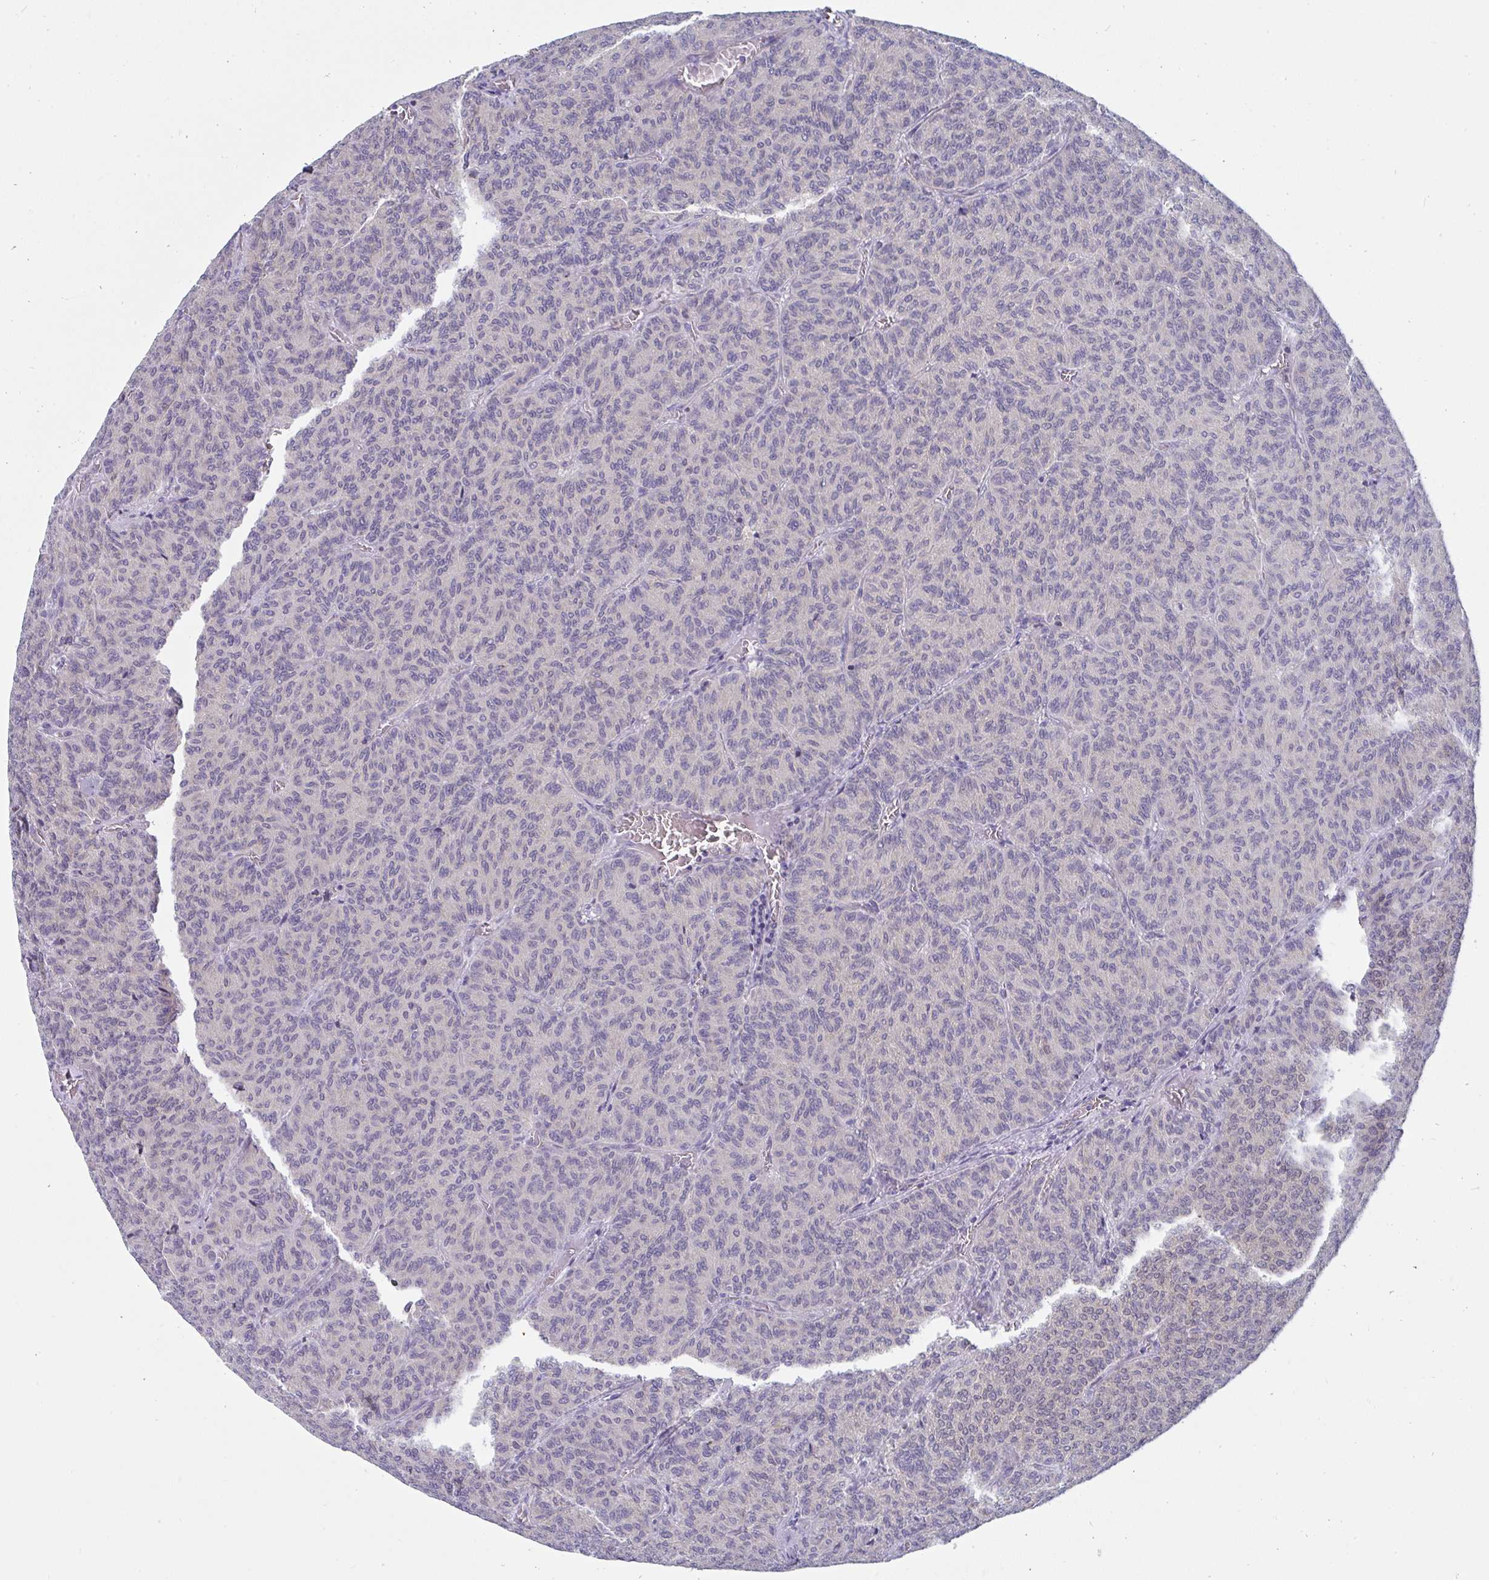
{"staining": {"intensity": "negative", "quantity": "none", "location": "none"}, "tissue": "carcinoid", "cell_type": "Tumor cells", "image_type": "cancer", "snomed": [{"axis": "morphology", "description": "Carcinoid, malignant, NOS"}, {"axis": "topography", "description": "Lung"}], "caption": "Immunohistochemistry (IHC) photomicrograph of neoplastic tissue: human carcinoid stained with DAB reveals no significant protein expression in tumor cells.", "gene": "MGAM2", "patient": {"sex": "male", "age": 61}}